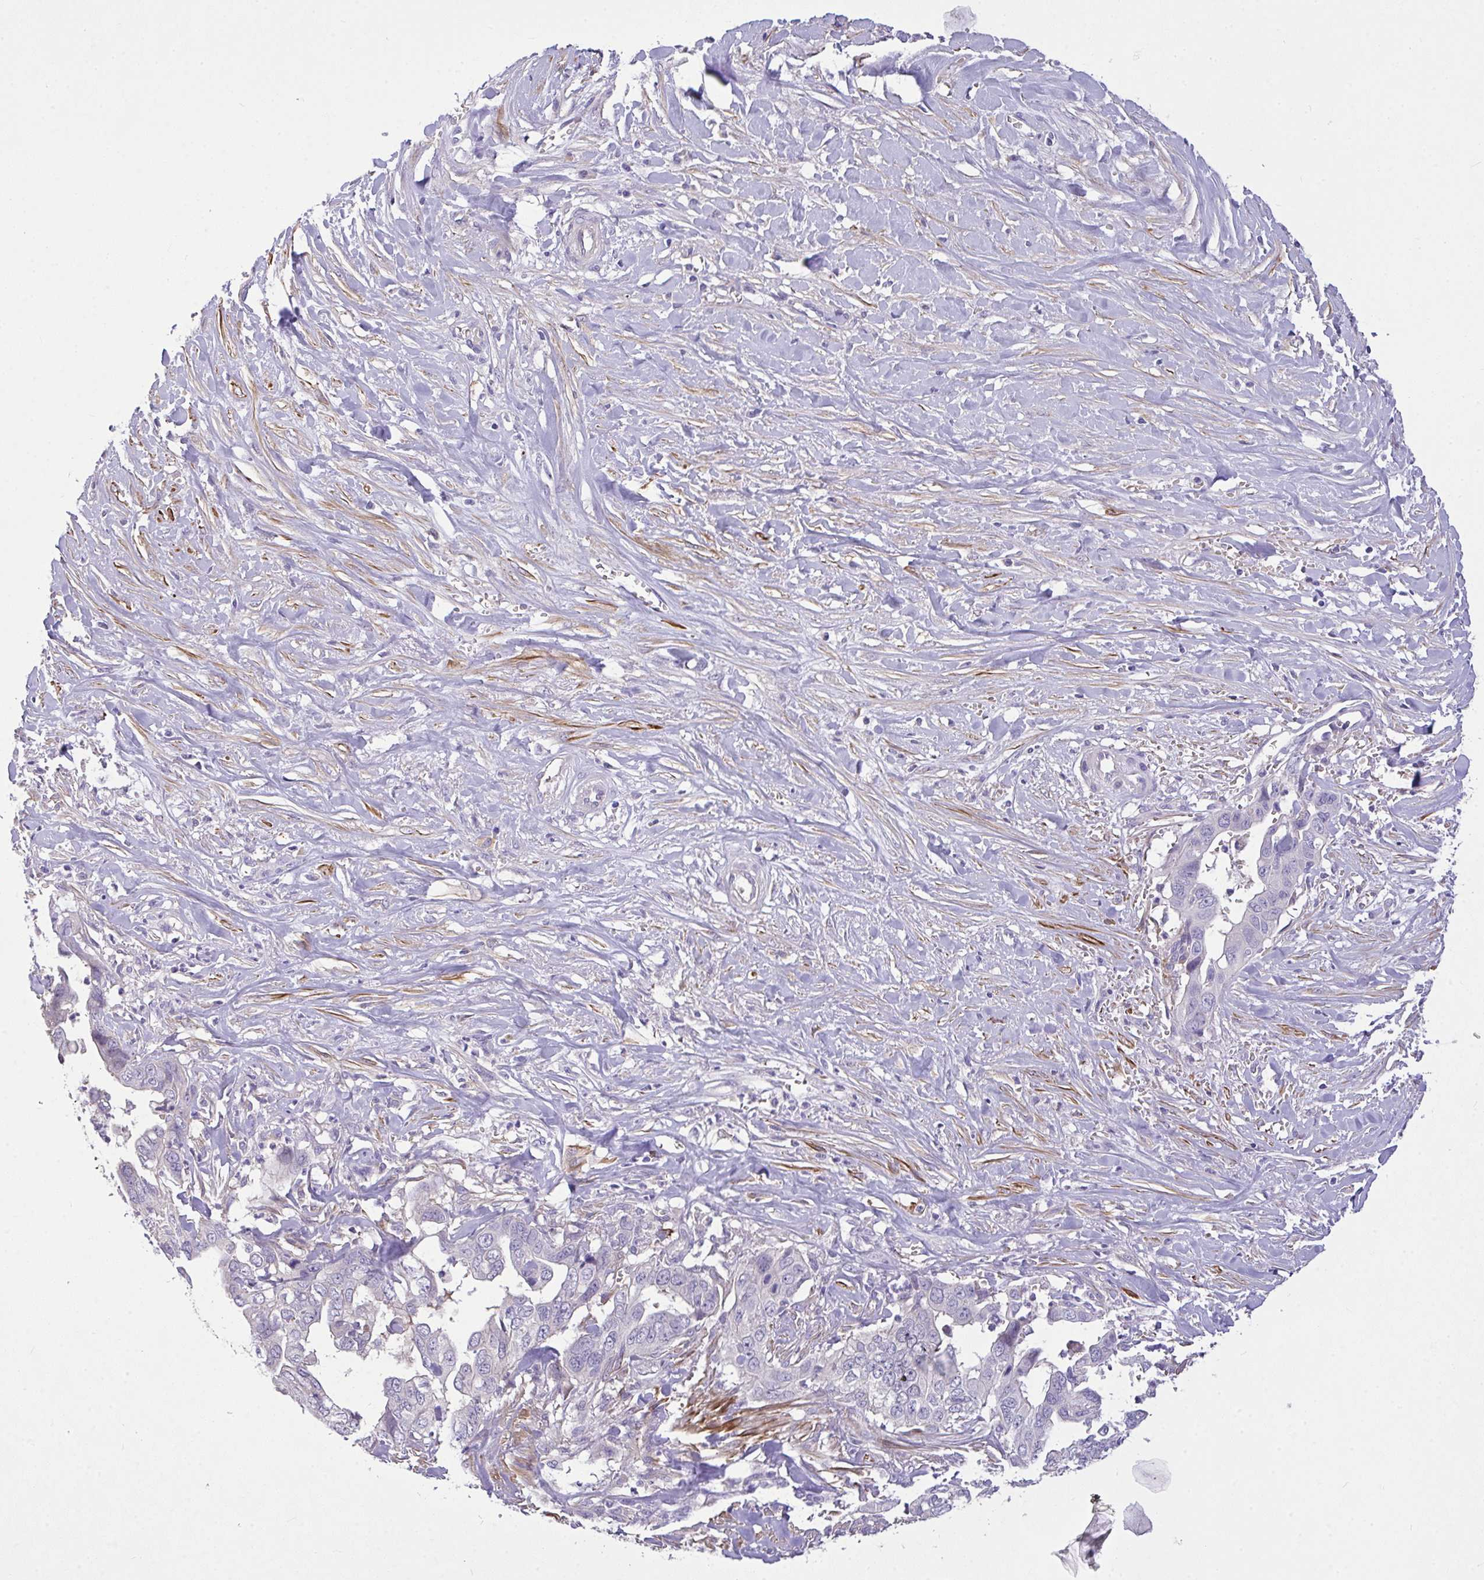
{"staining": {"intensity": "negative", "quantity": "none", "location": "none"}, "tissue": "liver cancer", "cell_type": "Tumor cells", "image_type": "cancer", "snomed": [{"axis": "morphology", "description": "Cholangiocarcinoma"}, {"axis": "topography", "description": "Liver"}], "caption": "Tumor cells show no significant expression in liver cancer.", "gene": "MOCS1", "patient": {"sex": "female", "age": 79}}